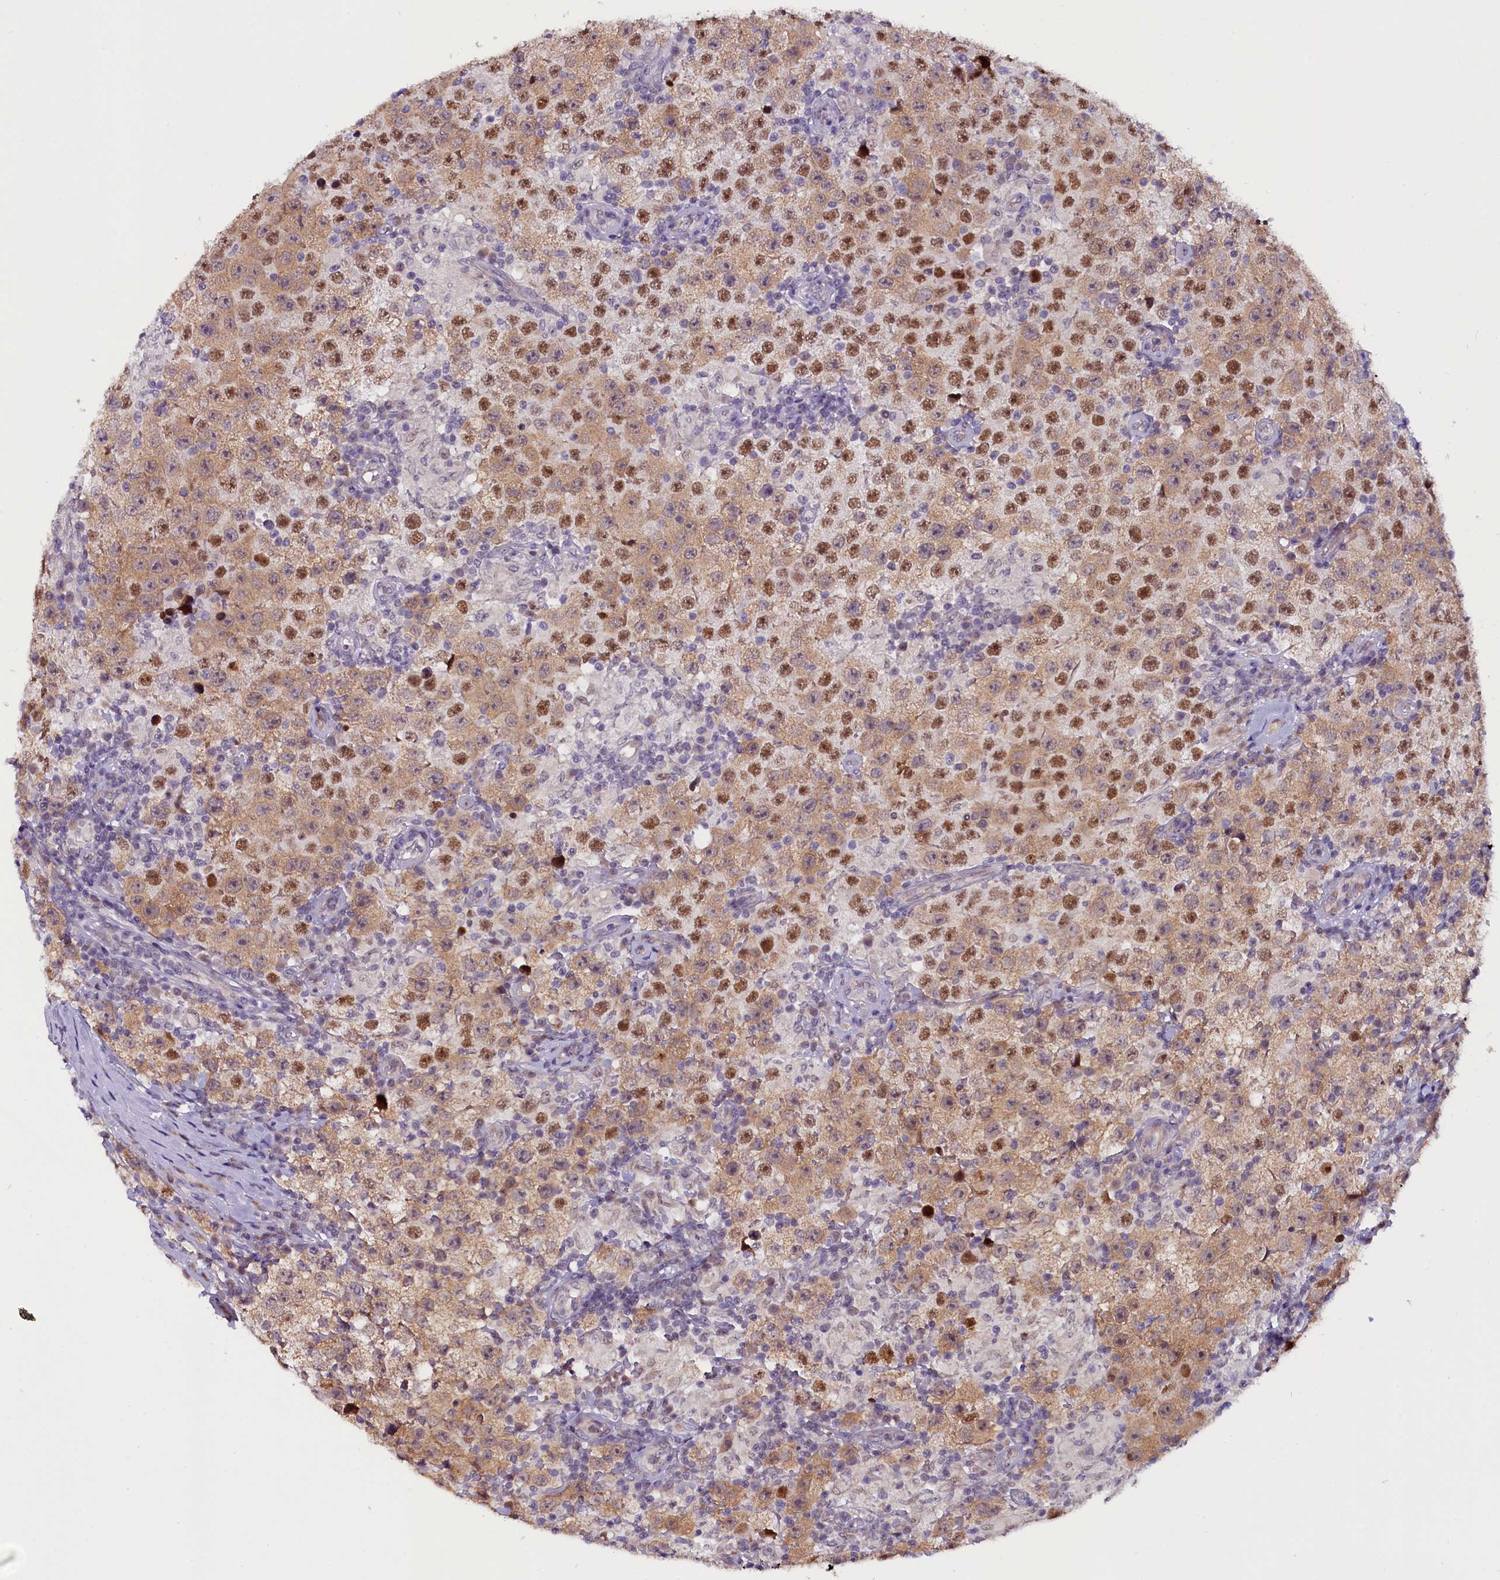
{"staining": {"intensity": "moderate", "quantity": ">75%", "location": "cytoplasmic/membranous,nuclear"}, "tissue": "testis cancer", "cell_type": "Tumor cells", "image_type": "cancer", "snomed": [{"axis": "morphology", "description": "Normal tissue, NOS"}, {"axis": "morphology", "description": "Urothelial carcinoma, High grade"}, {"axis": "morphology", "description": "Seminoma, NOS"}, {"axis": "morphology", "description": "Carcinoma, Embryonal, NOS"}, {"axis": "topography", "description": "Urinary bladder"}, {"axis": "topography", "description": "Testis"}], "caption": "Testis urothelial carcinoma (high-grade) tissue demonstrates moderate cytoplasmic/membranous and nuclear positivity in approximately >75% of tumor cells, visualized by immunohistochemistry.", "gene": "RPUSD2", "patient": {"sex": "male", "age": 41}}